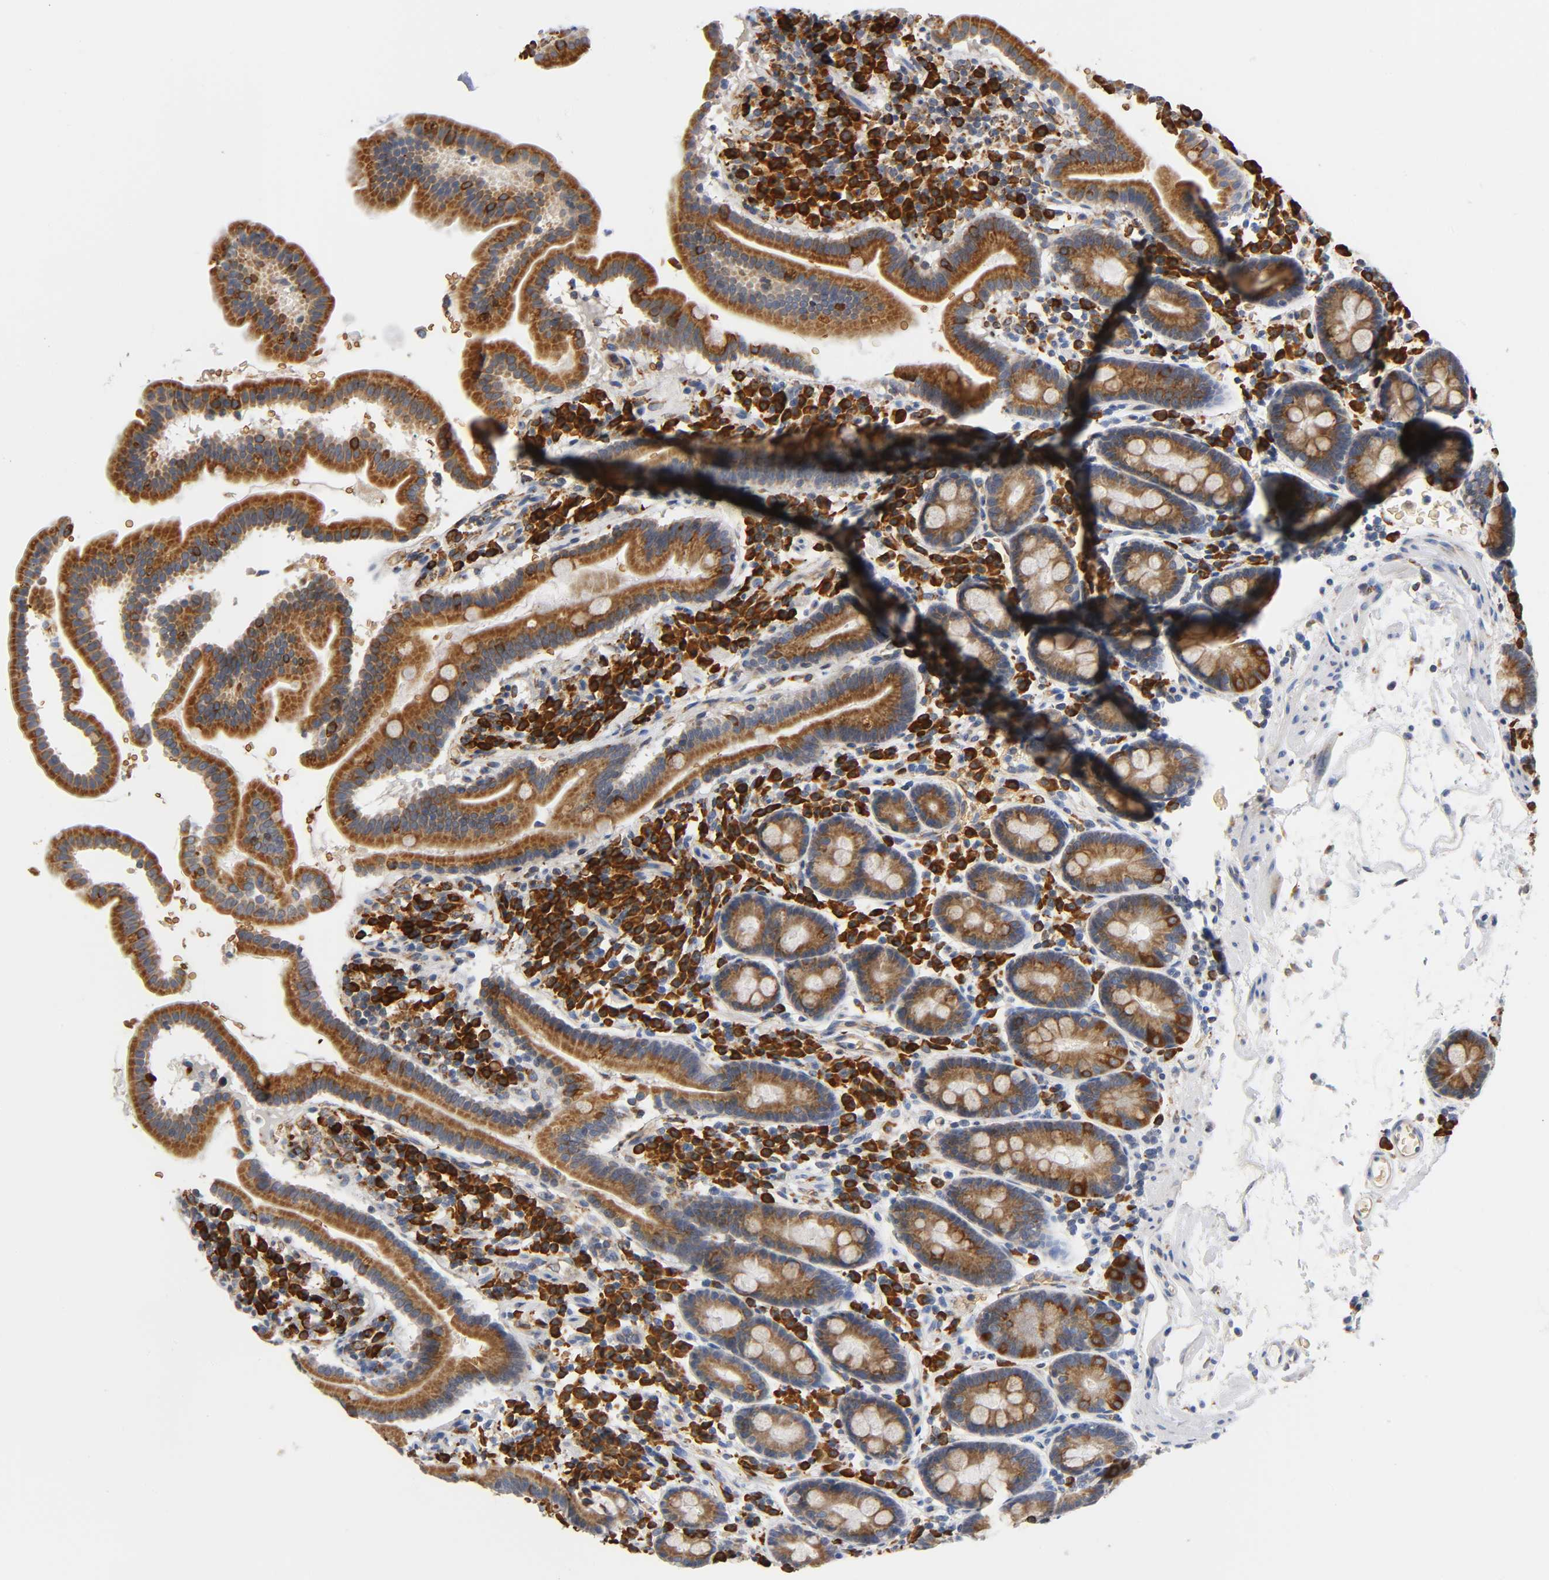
{"staining": {"intensity": "strong", "quantity": ">75%", "location": "cytoplasmic/membranous"}, "tissue": "duodenum", "cell_type": "Glandular cells", "image_type": "normal", "snomed": [{"axis": "morphology", "description": "Normal tissue, NOS"}, {"axis": "topography", "description": "Duodenum"}], "caption": "Strong cytoplasmic/membranous staining for a protein is seen in approximately >75% of glandular cells of unremarkable duodenum using IHC.", "gene": "UCKL1", "patient": {"sex": "male", "age": 50}}